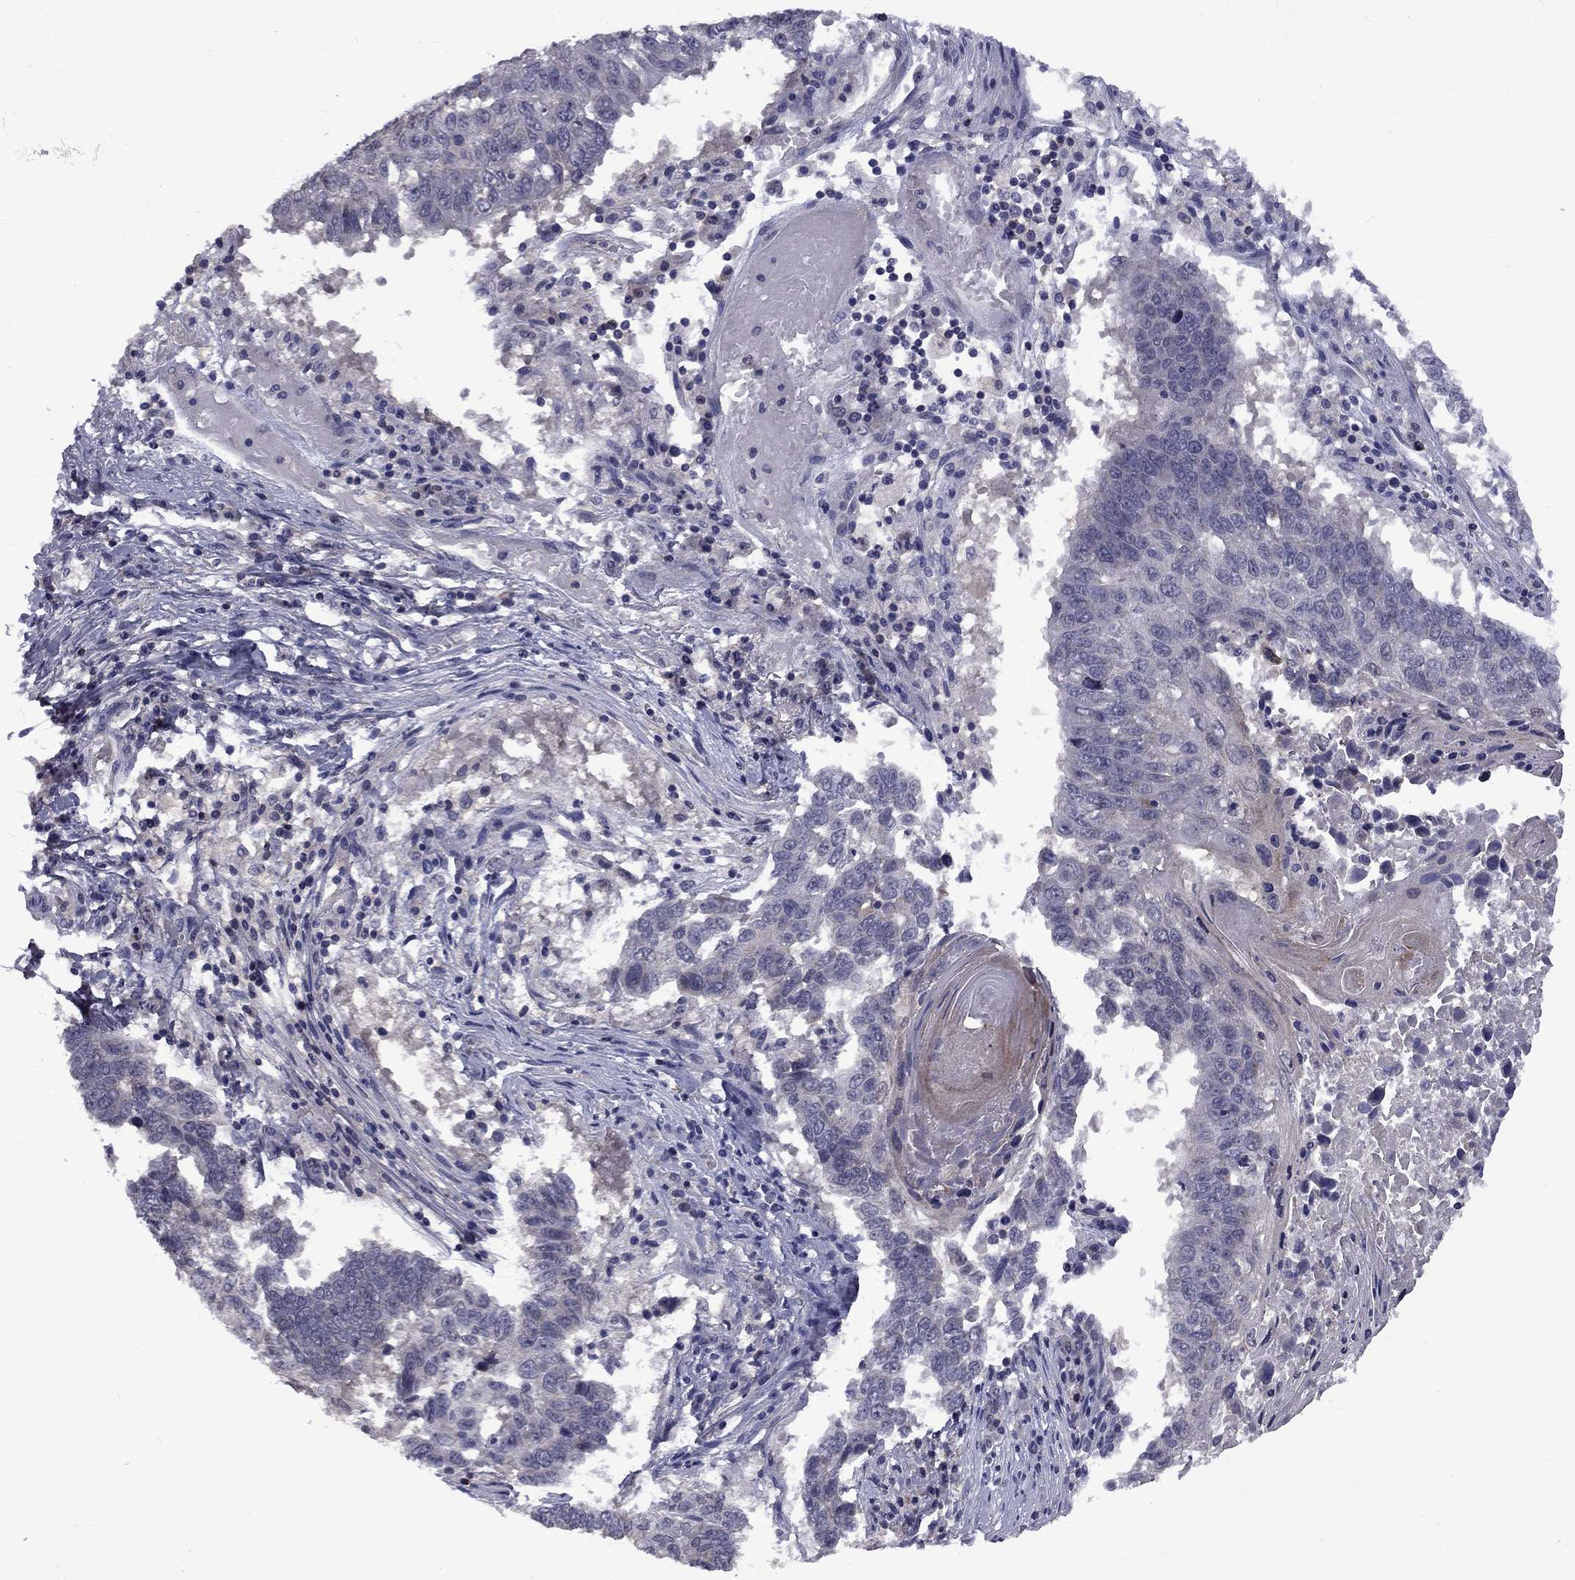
{"staining": {"intensity": "negative", "quantity": "none", "location": "none"}, "tissue": "lung cancer", "cell_type": "Tumor cells", "image_type": "cancer", "snomed": [{"axis": "morphology", "description": "Squamous cell carcinoma, NOS"}, {"axis": "topography", "description": "Lung"}], "caption": "Tumor cells are negative for protein expression in human lung cancer (squamous cell carcinoma).", "gene": "SNTA1", "patient": {"sex": "male", "age": 73}}